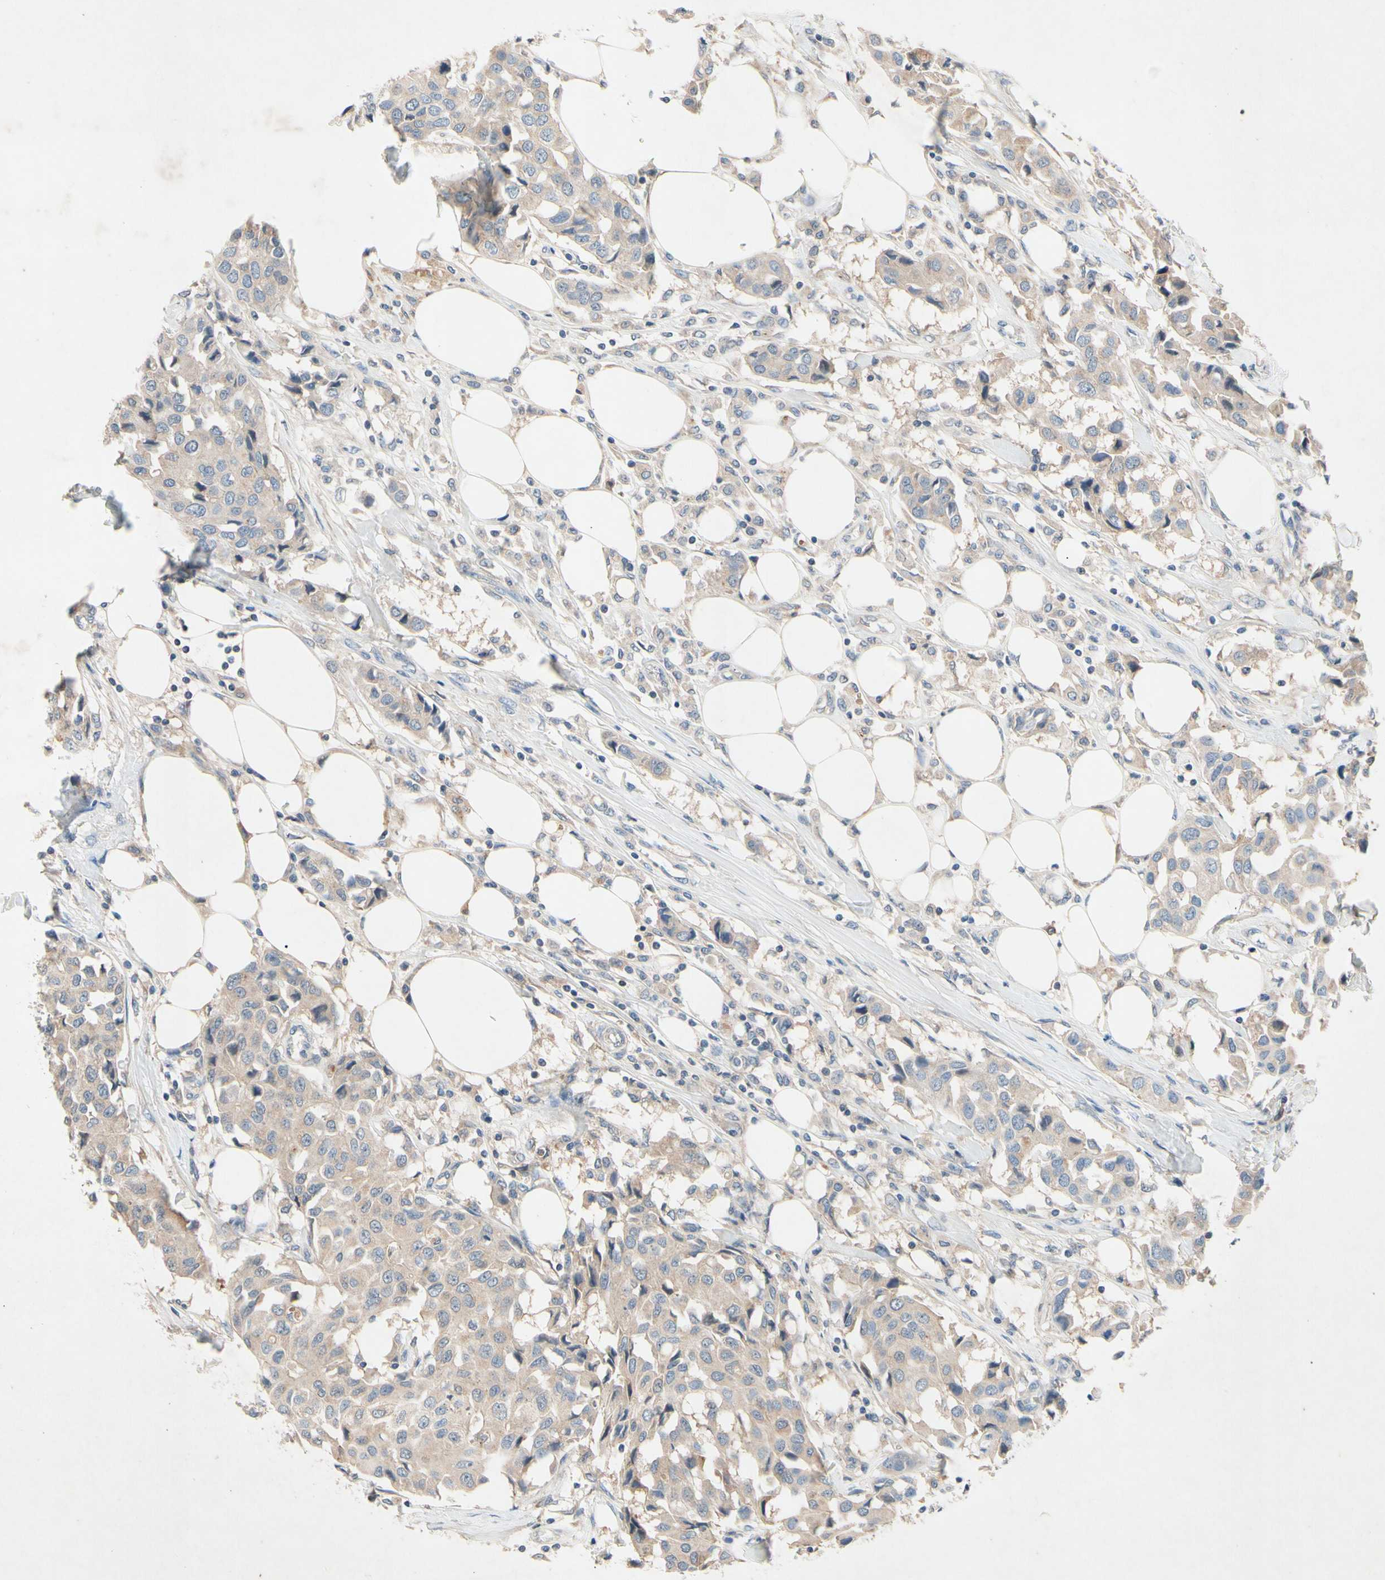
{"staining": {"intensity": "weak", "quantity": ">75%", "location": "cytoplasmic/membranous"}, "tissue": "breast cancer", "cell_type": "Tumor cells", "image_type": "cancer", "snomed": [{"axis": "morphology", "description": "Duct carcinoma"}, {"axis": "topography", "description": "Breast"}], "caption": "DAB immunohistochemical staining of human breast cancer (infiltrating ductal carcinoma) exhibits weak cytoplasmic/membranous protein staining in about >75% of tumor cells.", "gene": "PRDX4", "patient": {"sex": "female", "age": 80}}